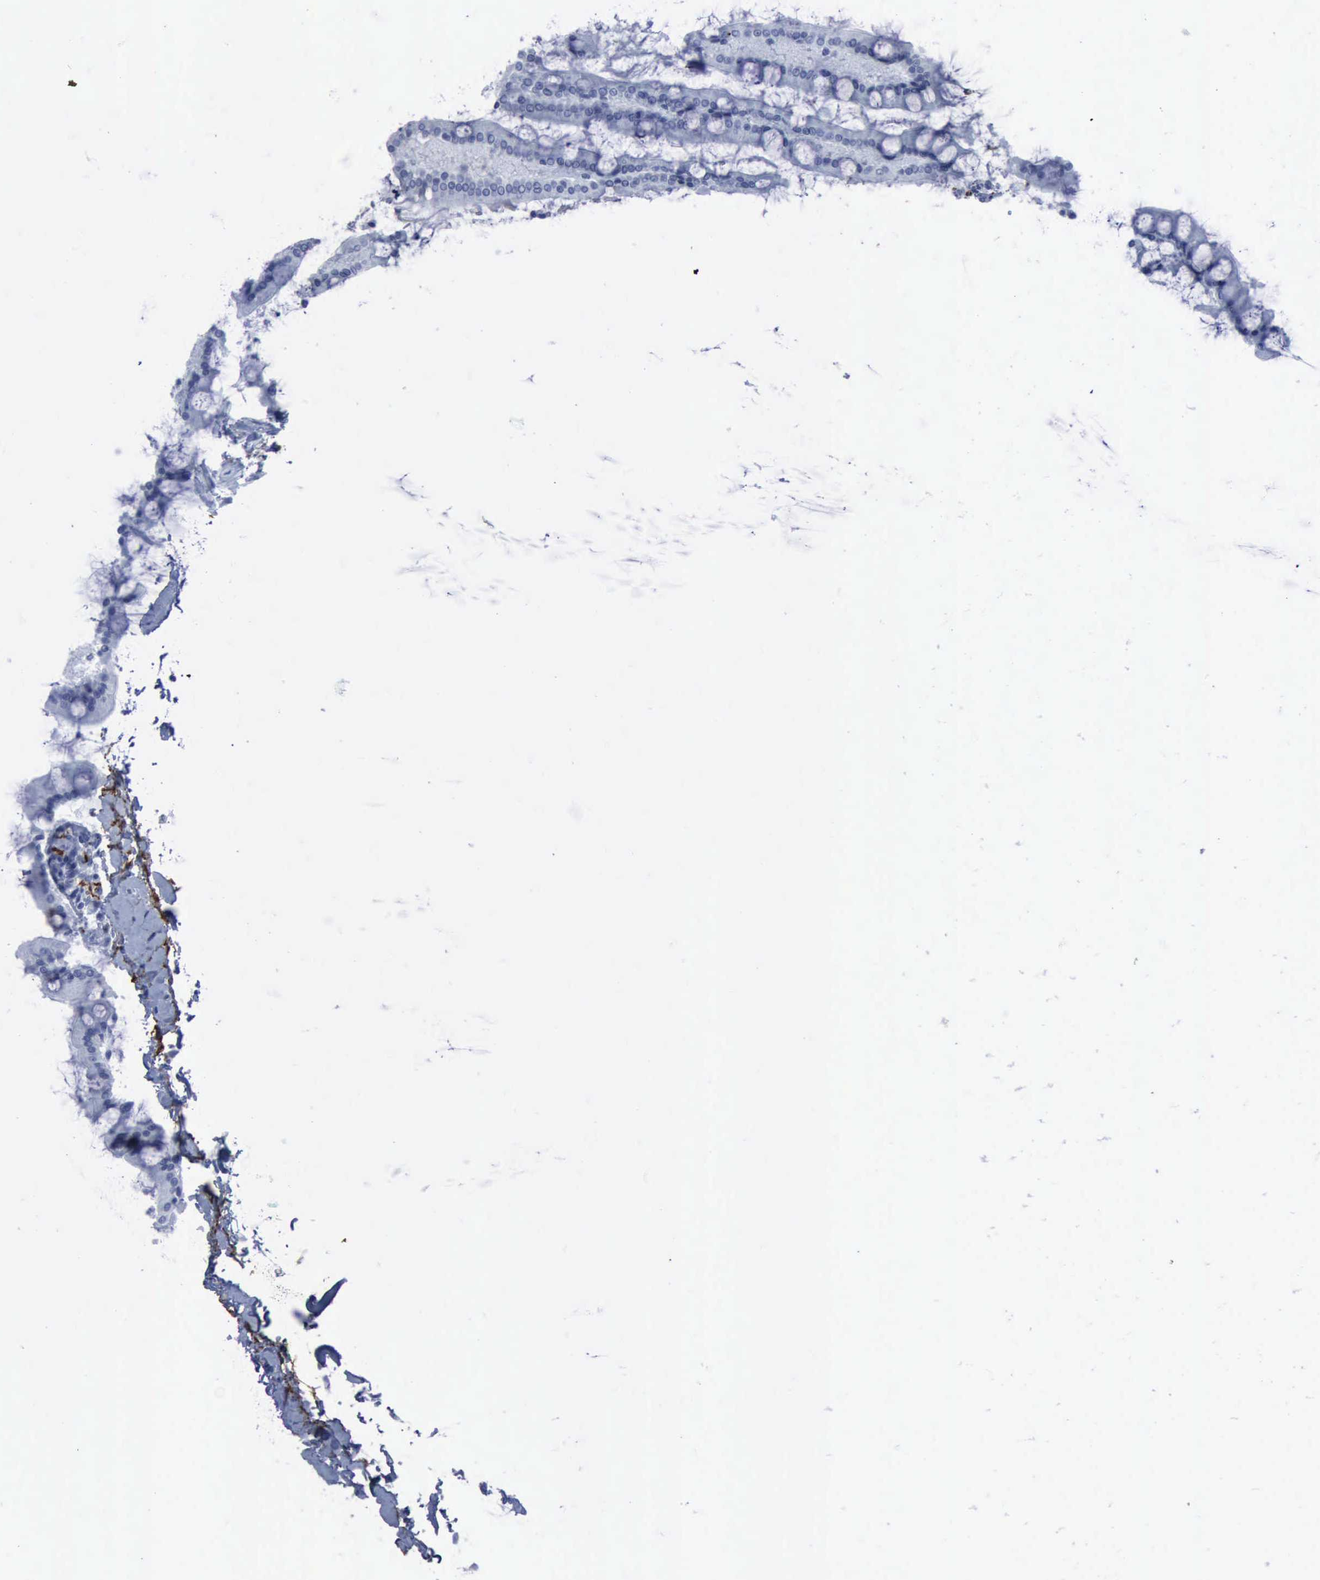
{"staining": {"intensity": "negative", "quantity": "none", "location": "none"}, "tissue": "gallbladder", "cell_type": "Glandular cells", "image_type": "normal", "snomed": [{"axis": "morphology", "description": "Normal tissue, NOS"}, {"axis": "morphology", "description": "Inflammation, NOS"}, {"axis": "topography", "description": "Gallbladder"}], "caption": "Human gallbladder stained for a protein using IHC demonstrates no staining in glandular cells.", "gene": "NGFR", "patient": {"sex": "male", "age": 66}}